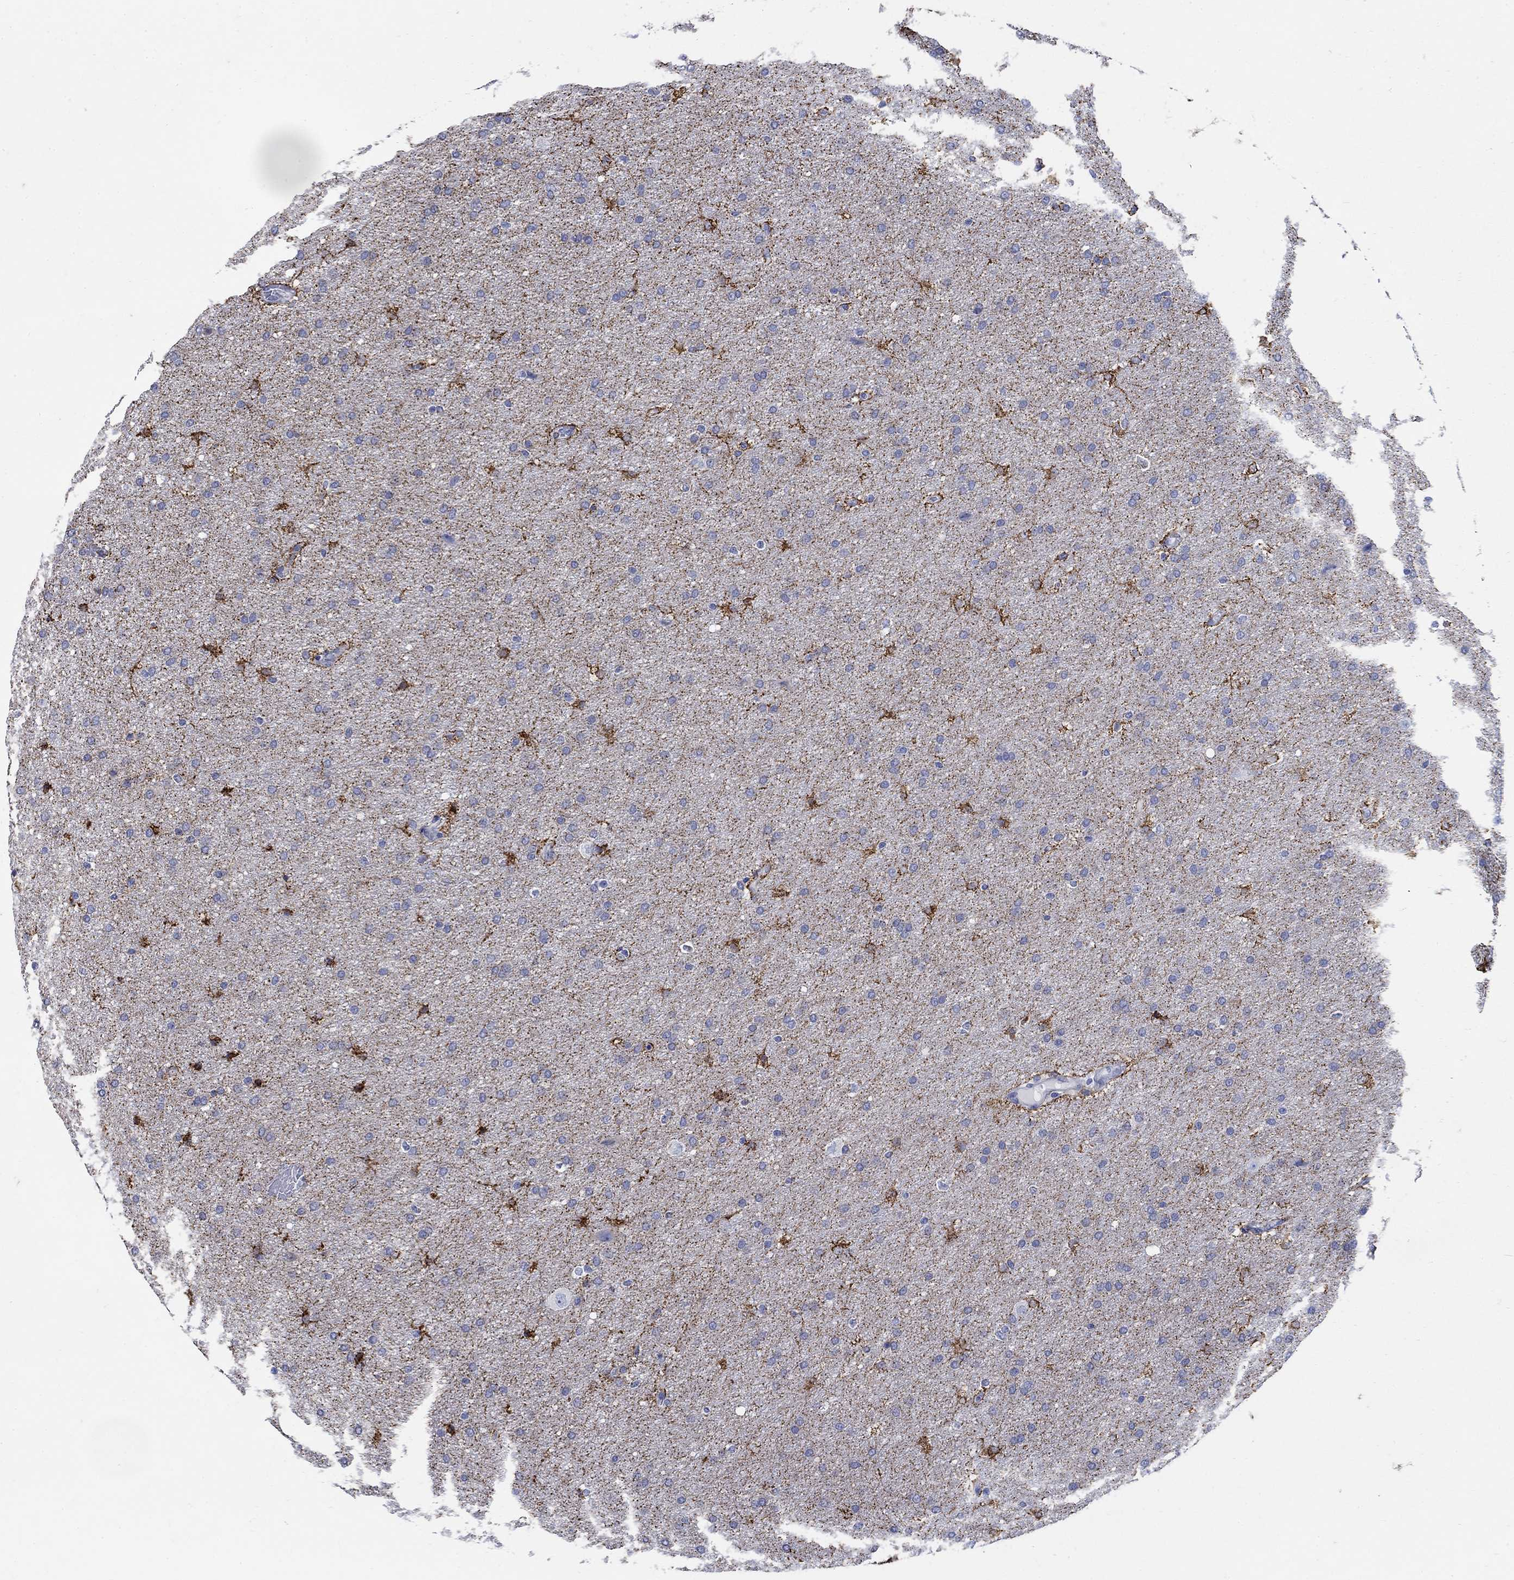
{"staining": {"intensity": "strong", "quantity": "<25%", "location": "cytoplasmic/membranous"}, "tissue": "glioma", "cell_type": "Tumor cells", "image_type": "cancer", "snomed": [{"axis": "morphology", "description": "Glioma, malignant, Low grade"}, {"axis": "topography", "description": "Brain"}], "caption": "Strong cytoplasmic/membranous protein positivity is present in about <25% of tumor cells in glioma. (DAB (3,3'-diaminobenzidine) = brown stain, brightfield microscopy at high magnification).", "gene": "ZDHHC14", "patient": {"sex": "female", "age": 37}}